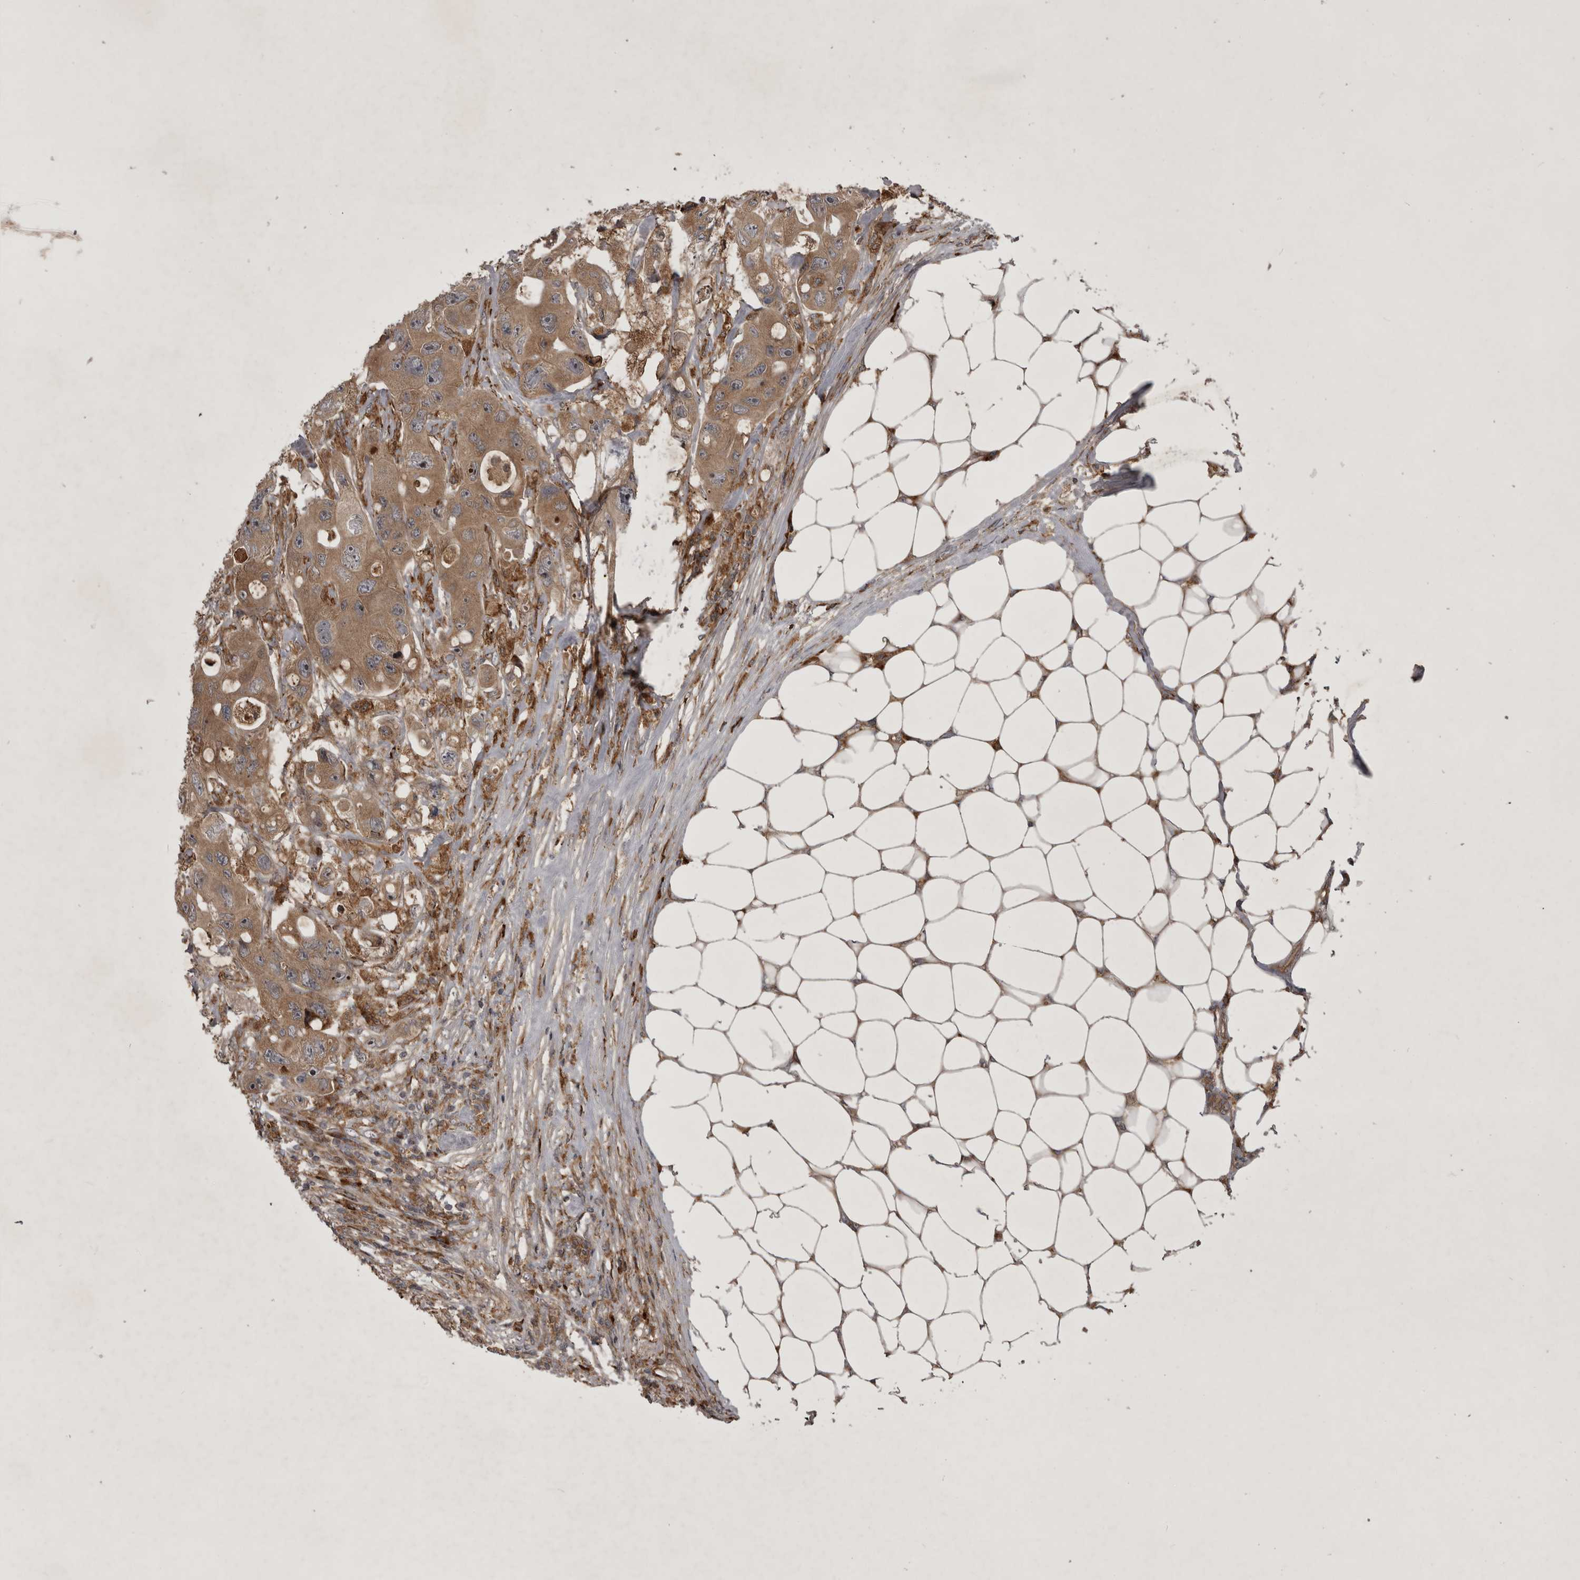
{"staining": {"intensity": "moderate", "quantity": ">75%", "location": "cytoplasmic/membranous"}, "tissue": "colorectal cancer", "cell_type": "Tumor cells", "image_type": "cancer", "snomed": [{"axis": "morphology", "description": "Adenocarcinoma, NOS"}, {"axis": "topography", "description": "Colon"}], "caption": "Moderate cytoplasmic/membranous expression for a protein is seen in about >75% of tumor cells of colorectal adenocarcinoma using IHC.", "gene": "RAB3GAP2", "patient": {"sex": "female", "age": 46}}